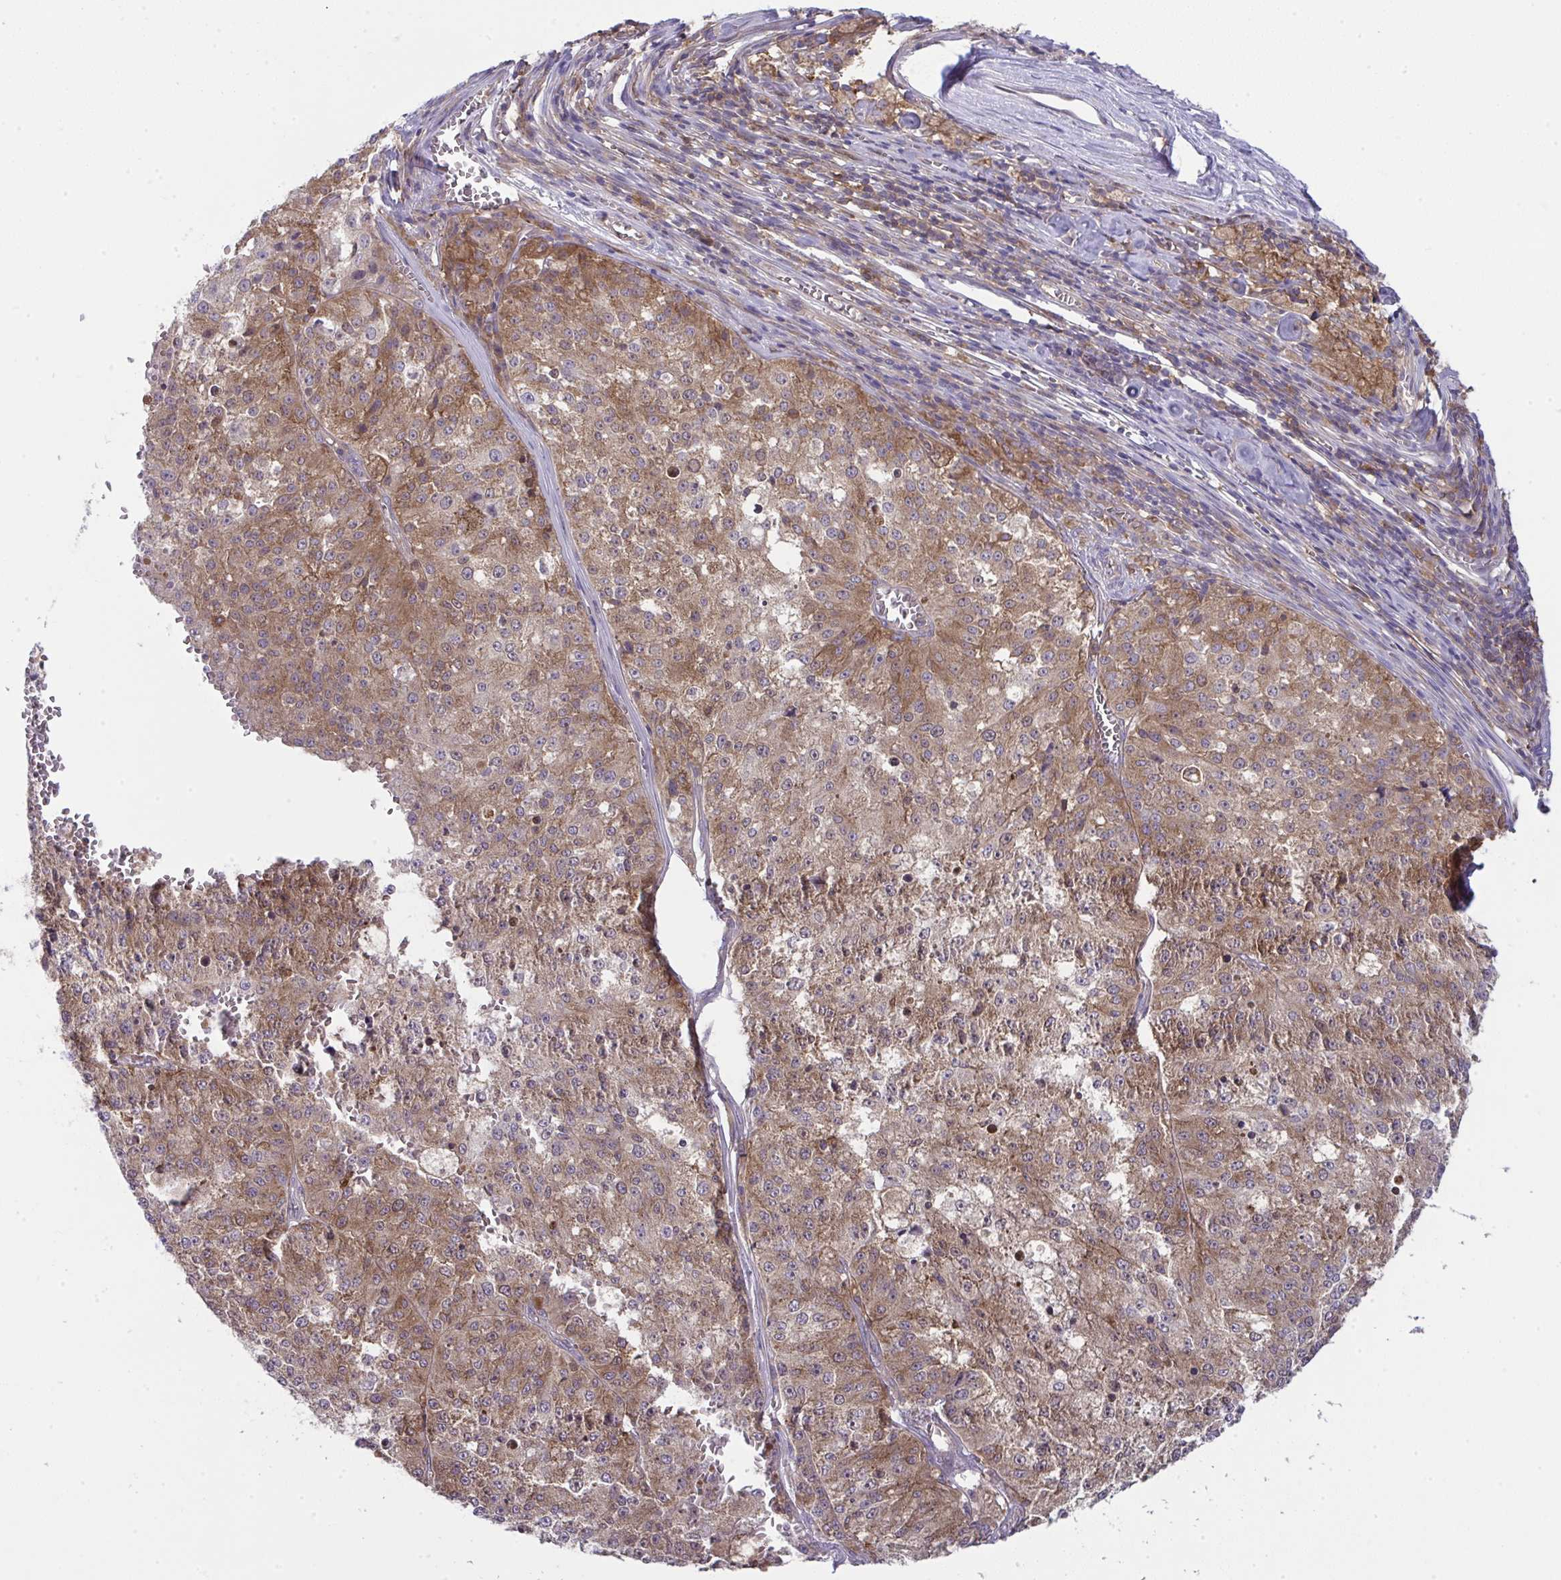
{"staining": {"intensity": "moderate", "quantity": ">75%", "location": "cytoplasmic/membranous"}, "tissue": "melanoma", "cell_type": "Tumor cells", "image_type": "cancer", "snomed": [{"axis": "morphology", "description": "Malignant melanoma, Metastatic site"}, {"axis": "topography", "description": "Lymph node"}], "caption": "This histopathology image reveals melanoma stained with IHC to label a protein in brown. The cytoplasmic/membranous of tumor cells show moderate positivity for the protein. Nuclei are counter-stained blue.", "gene": "ALDH16A1", "patient": {"sex": "female", "age": 64}}